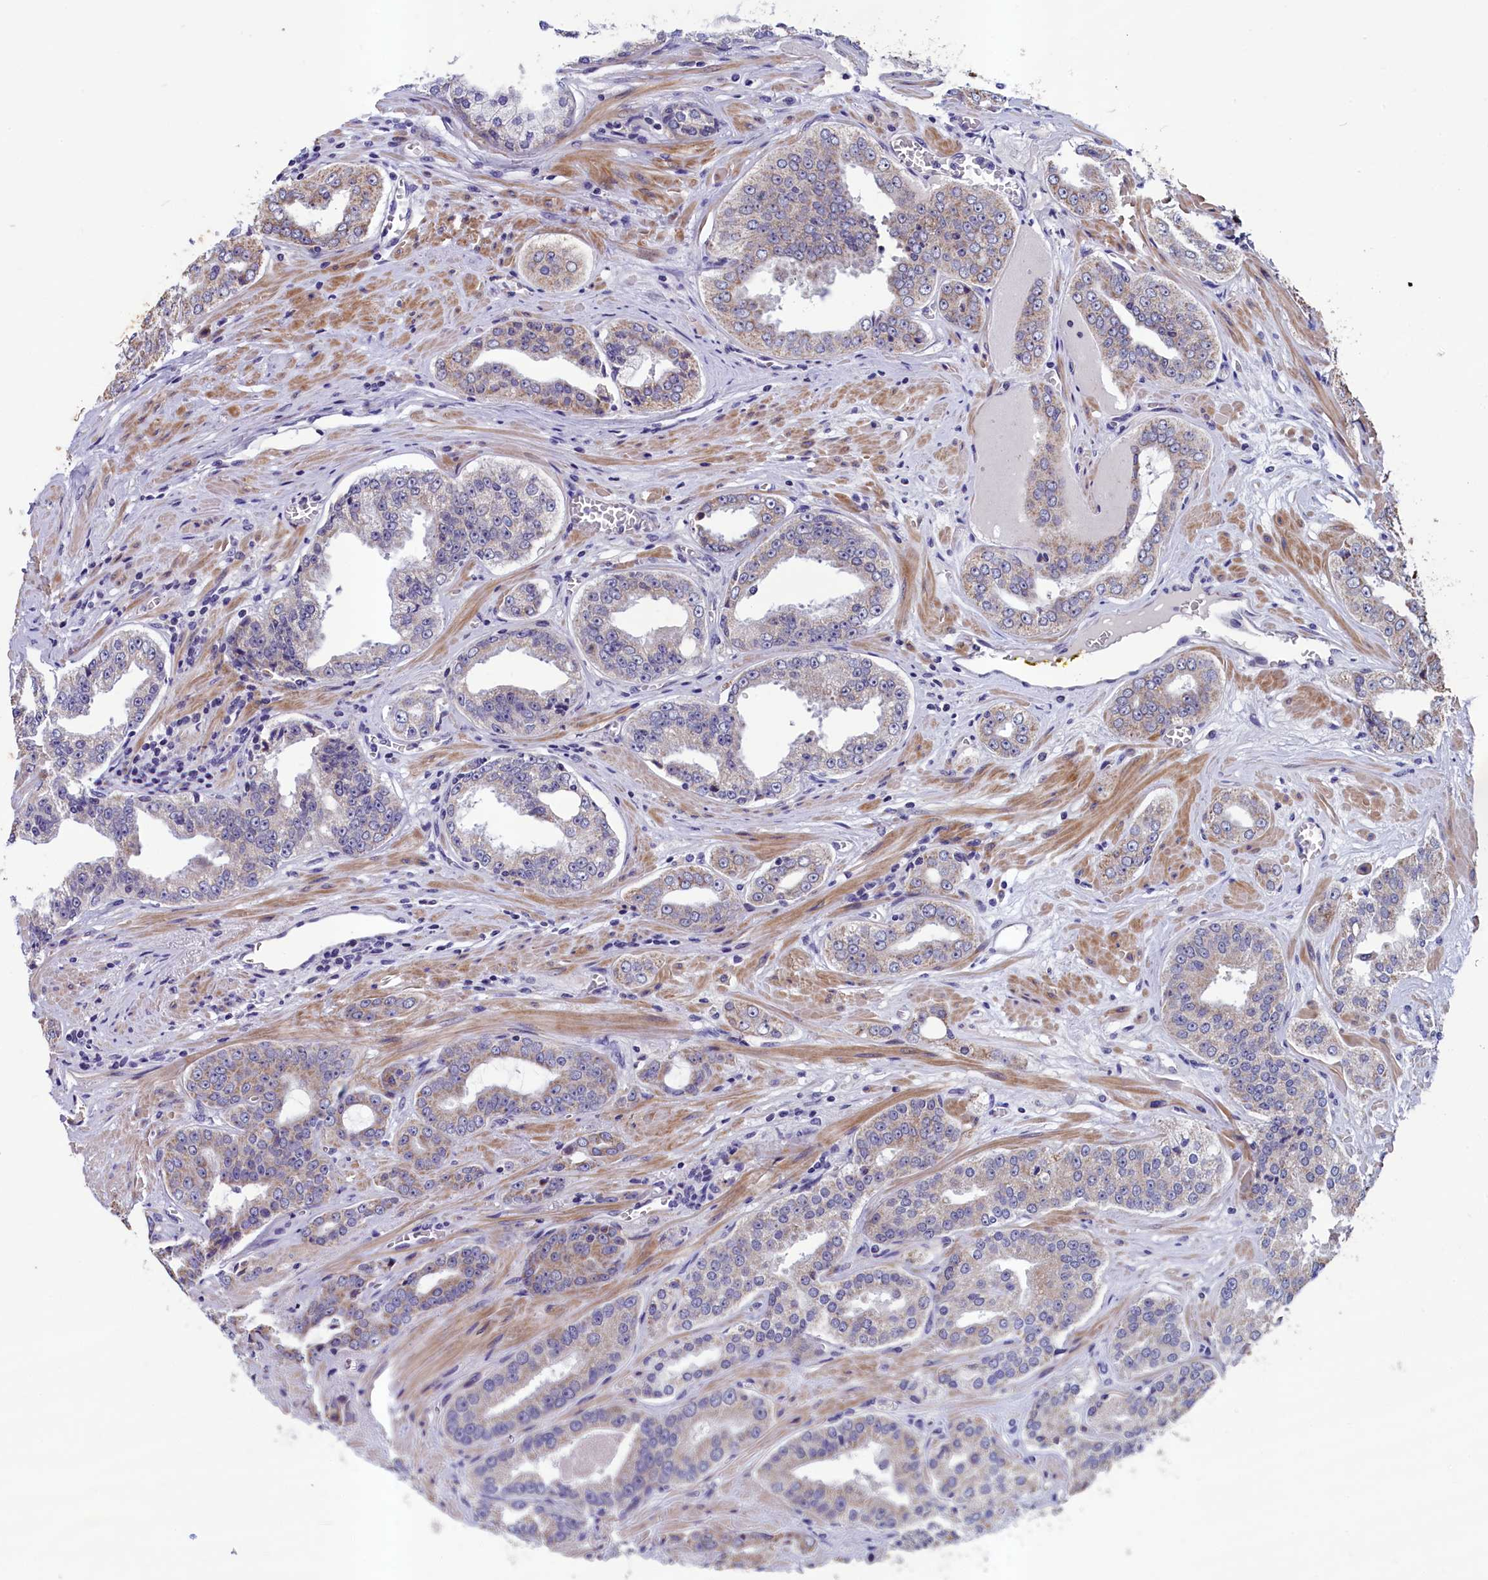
{"staining": {"intensity": "weak", "quantity": "25%-75%", "location": "cytoplasmic/membranous"}, "tissue": "prostate cancer", "cell_type": "Tumor cells", "image_type": "cancer", "snomed": [{"axis": "morphology", "description": "Adenocarcinoma, High grade"}, {"axis": "topography", "description": "Prostate"}], "caption": "Brown immunohistochemical staining in prostate cancer exhibits weak cytoplasmic/membranous staining in approximately 25%-75% of tumor cells. The protein is shown in brown color, while the nuclei are stained blue.", "gene": "SCD5", "patient": {"sex": "male", "age": 71}}